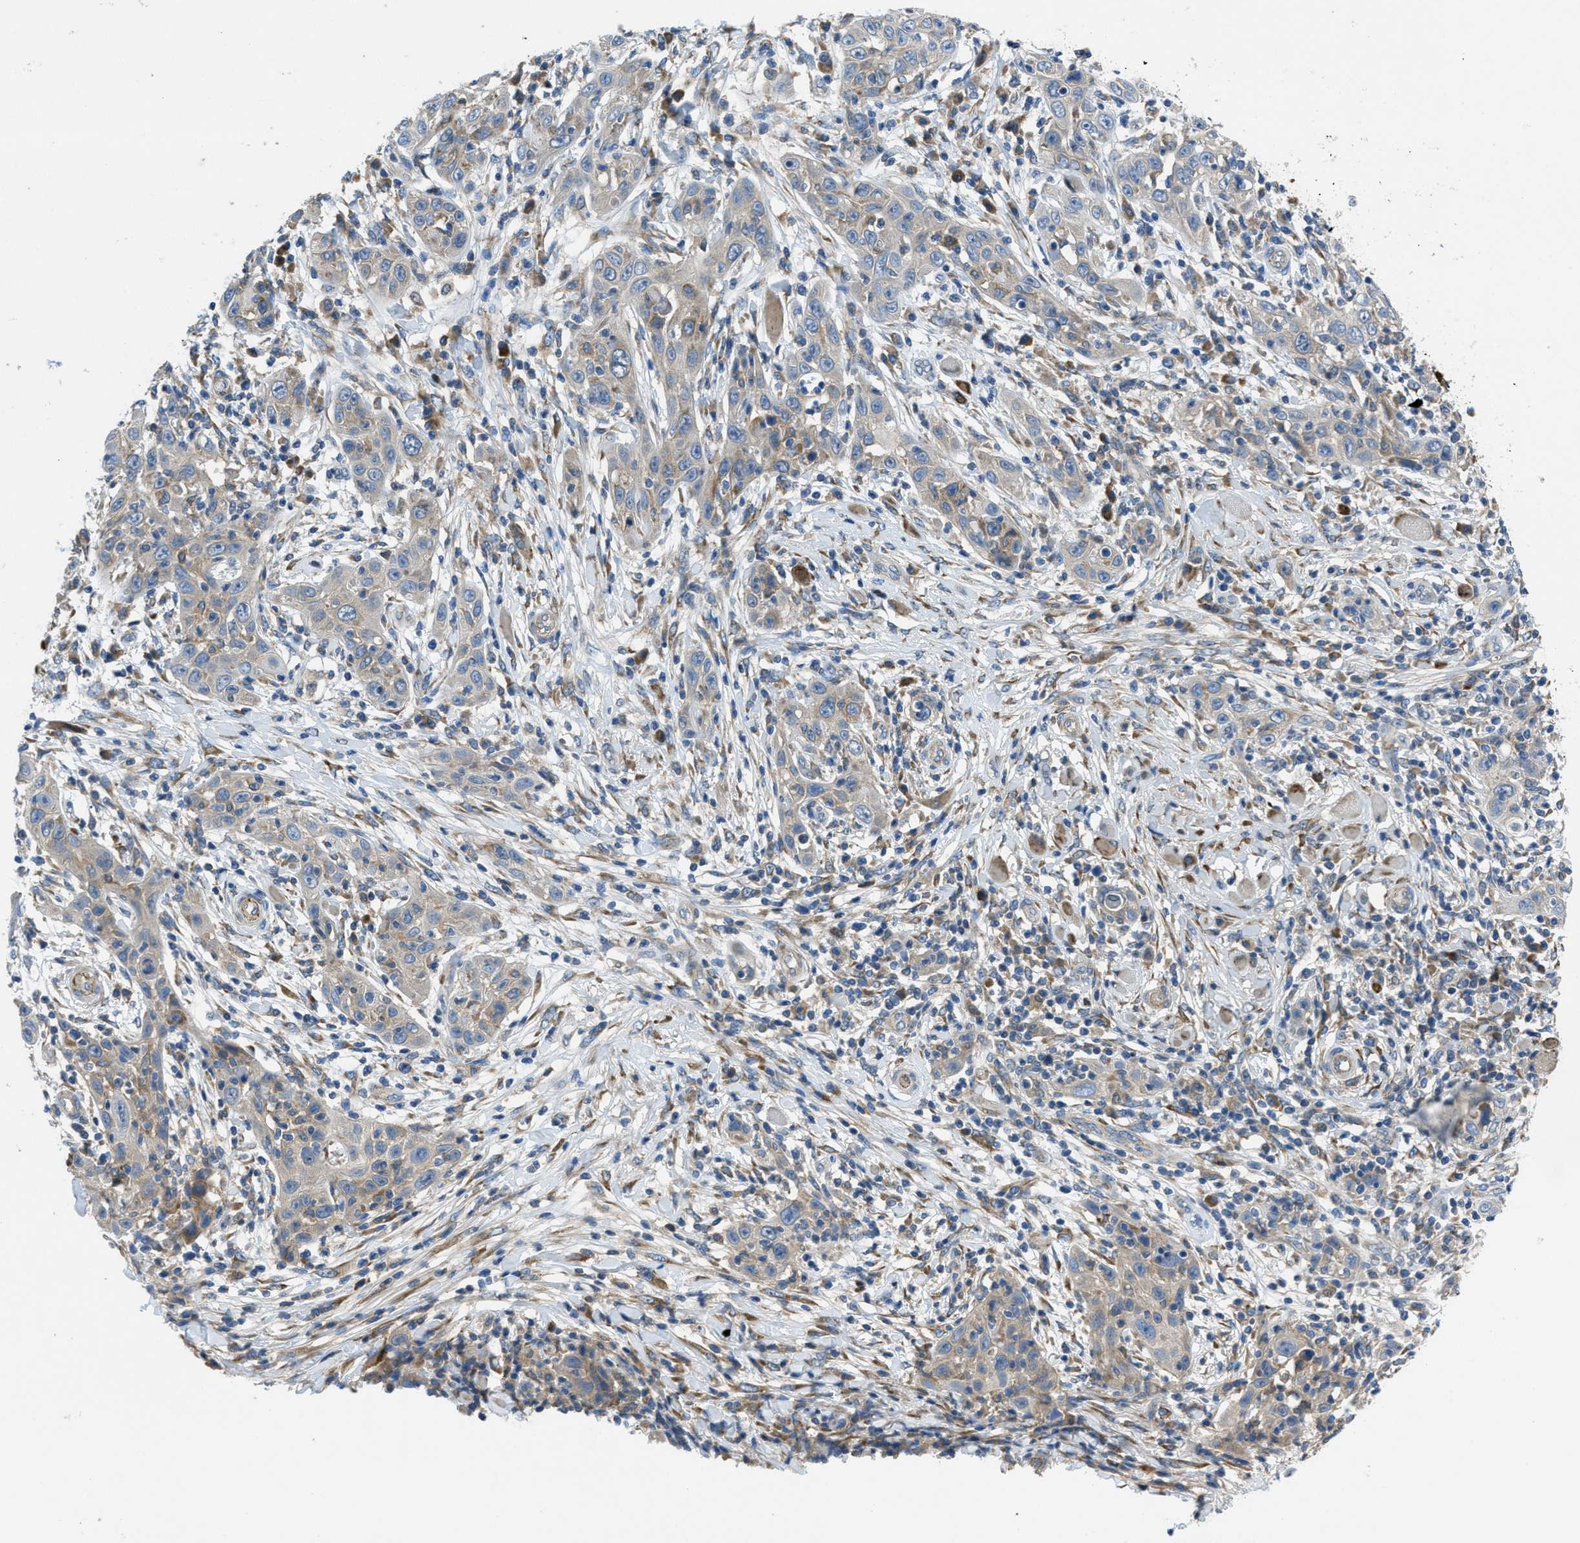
{"staining": {"intensity": "weak", "quantity": ">75%", "location": "cytoplasmic/membranous"}, "tissue": "skin cancer", "cell_type": "Tumor cells", "image_type": "cancer", "snomed": [{"axis": "morphology", "description": "Squamous cell carcinoma, NOS"}, {"axis": "topography", "description": "Skin"}], "caption": "Human skin squamous cell carcinoma stained with a protein marker reveals weak staining in tumor cells.", "gene": "MAP3K20", "patient": {"sex": "female", "age": 88}}